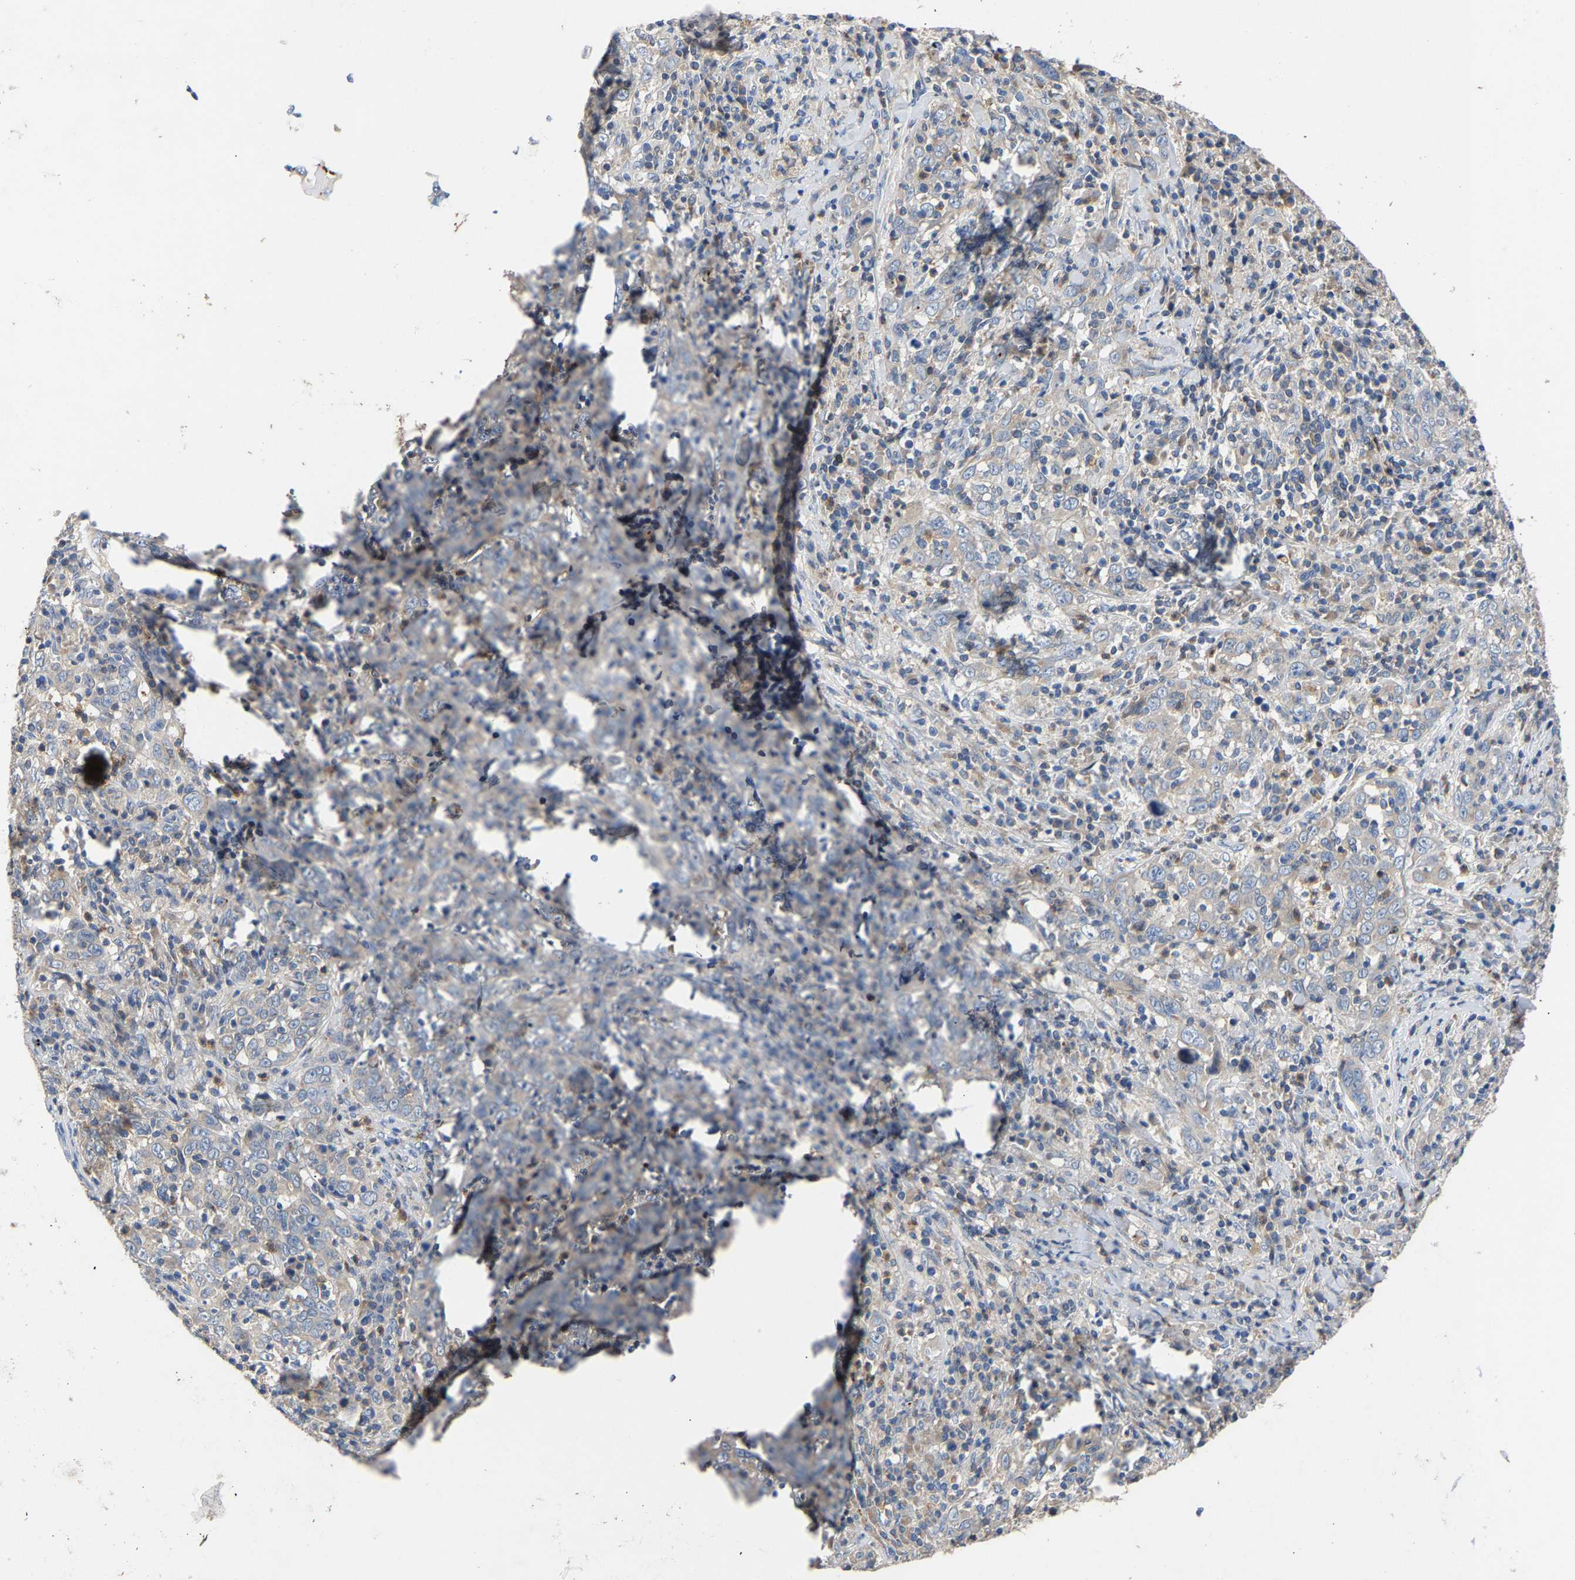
{"staining": {"intensity": "weak", "quantity": "<25%", "location": "cytoplasmic/membranous"}, "tissue": "cervical cancer", "cell_type": "Tumor cells", "image_type": "cancer", "snomed": [{"axis": "morphology", "description": "Squamous cell carcinoma, NOS"}, {"axis": "topography", "description": "Cervix"}], "caption": "Protein analysis of squamous cell carcinoma (cervical) demonstrates no significant staining in tumor cells.", "gene": "CCDC171", "patient": {"sex": "female", "age": 46}}